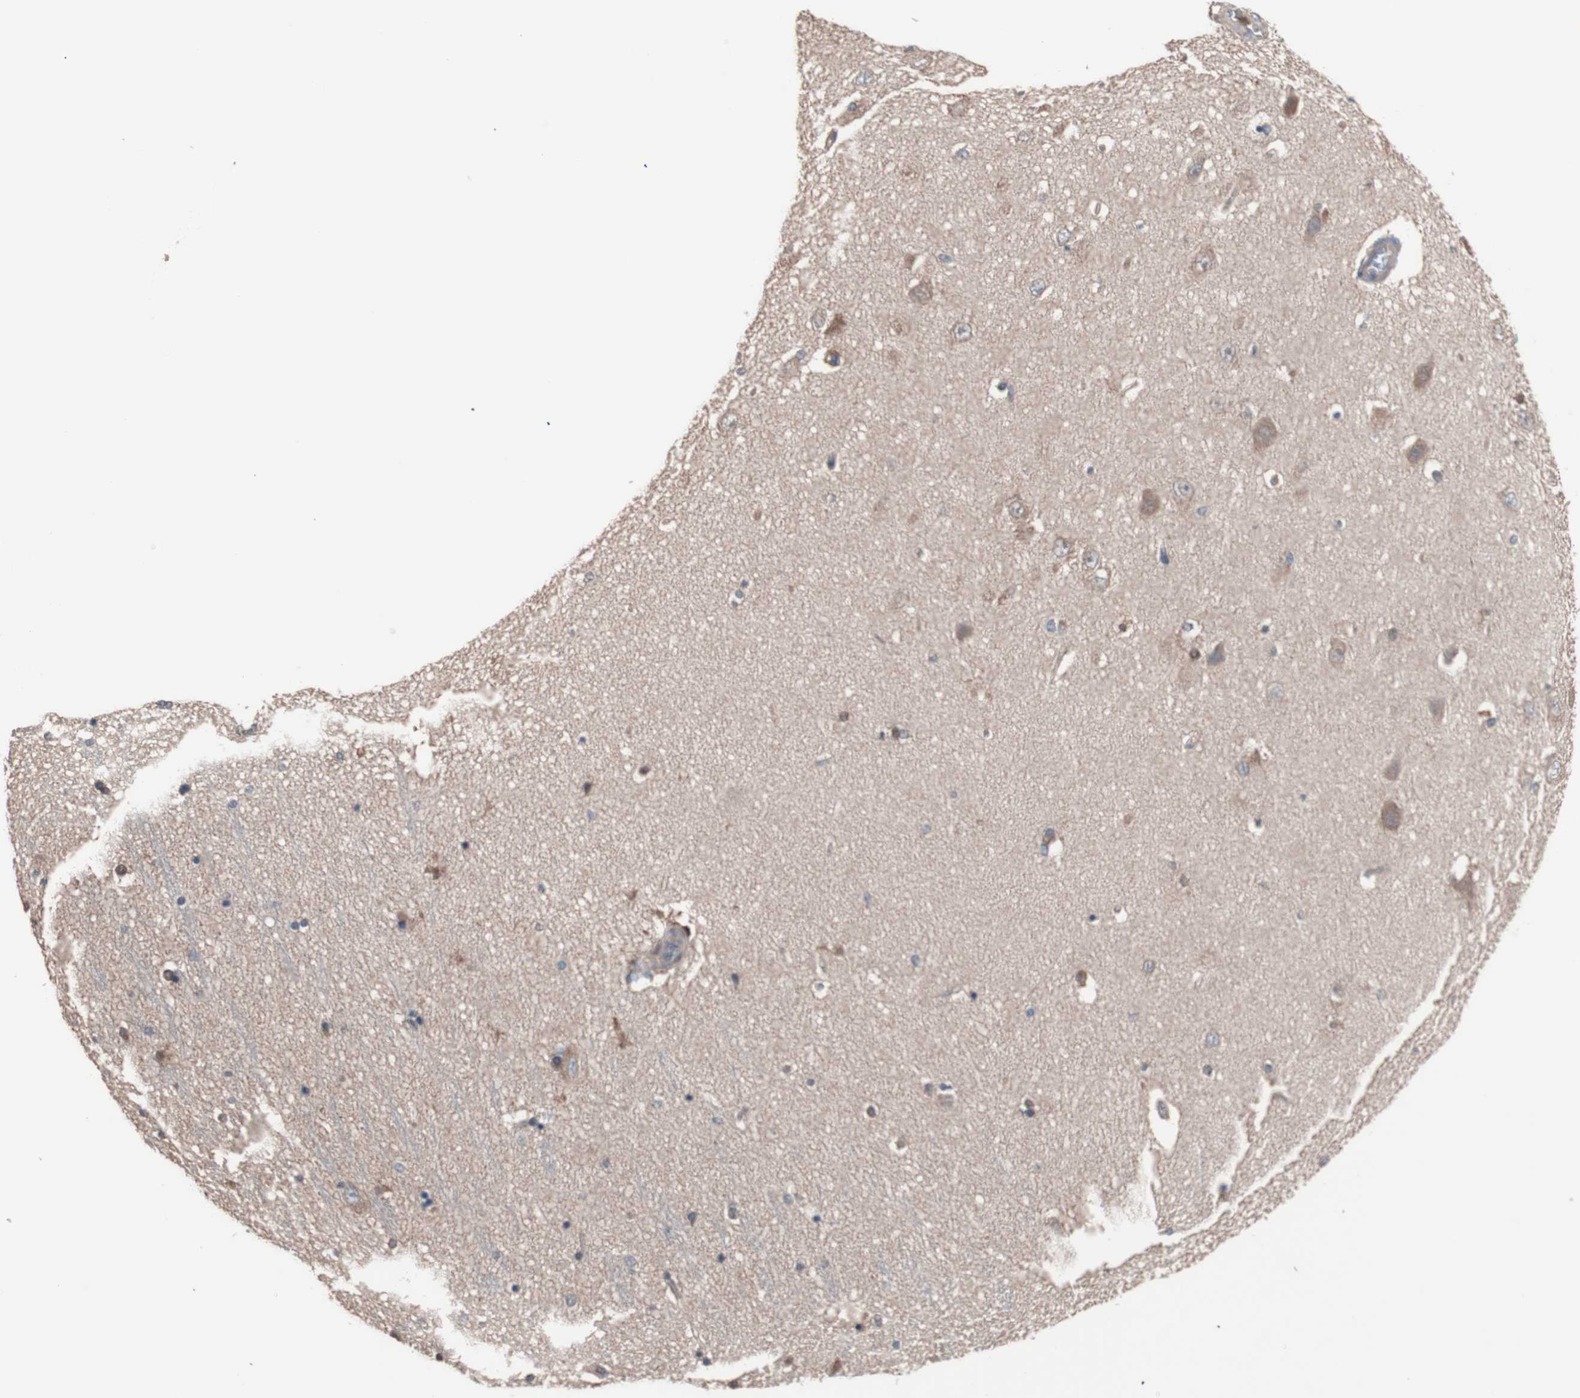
{"staining": {"intensity": "moderate", "quantity": "25%-75%", "location": "cytoplasmic/membranous"}, "tissue": "hippocampus", "cell_type": "Glial cells", "image_type": "normal", "snomed": [{"axis": "morphology", "description": "Normal tissue, NOS"}, {"axis": "topography", "description": "Hippocampus"}], "caption": "Protein staining of benign hippocampus exhibits moderate cytoplasmic/membranous positivity in approximately 25%-75% of glial cells.", "gene": "ATG7", "patient": {"sex": "female", "age": 54}}